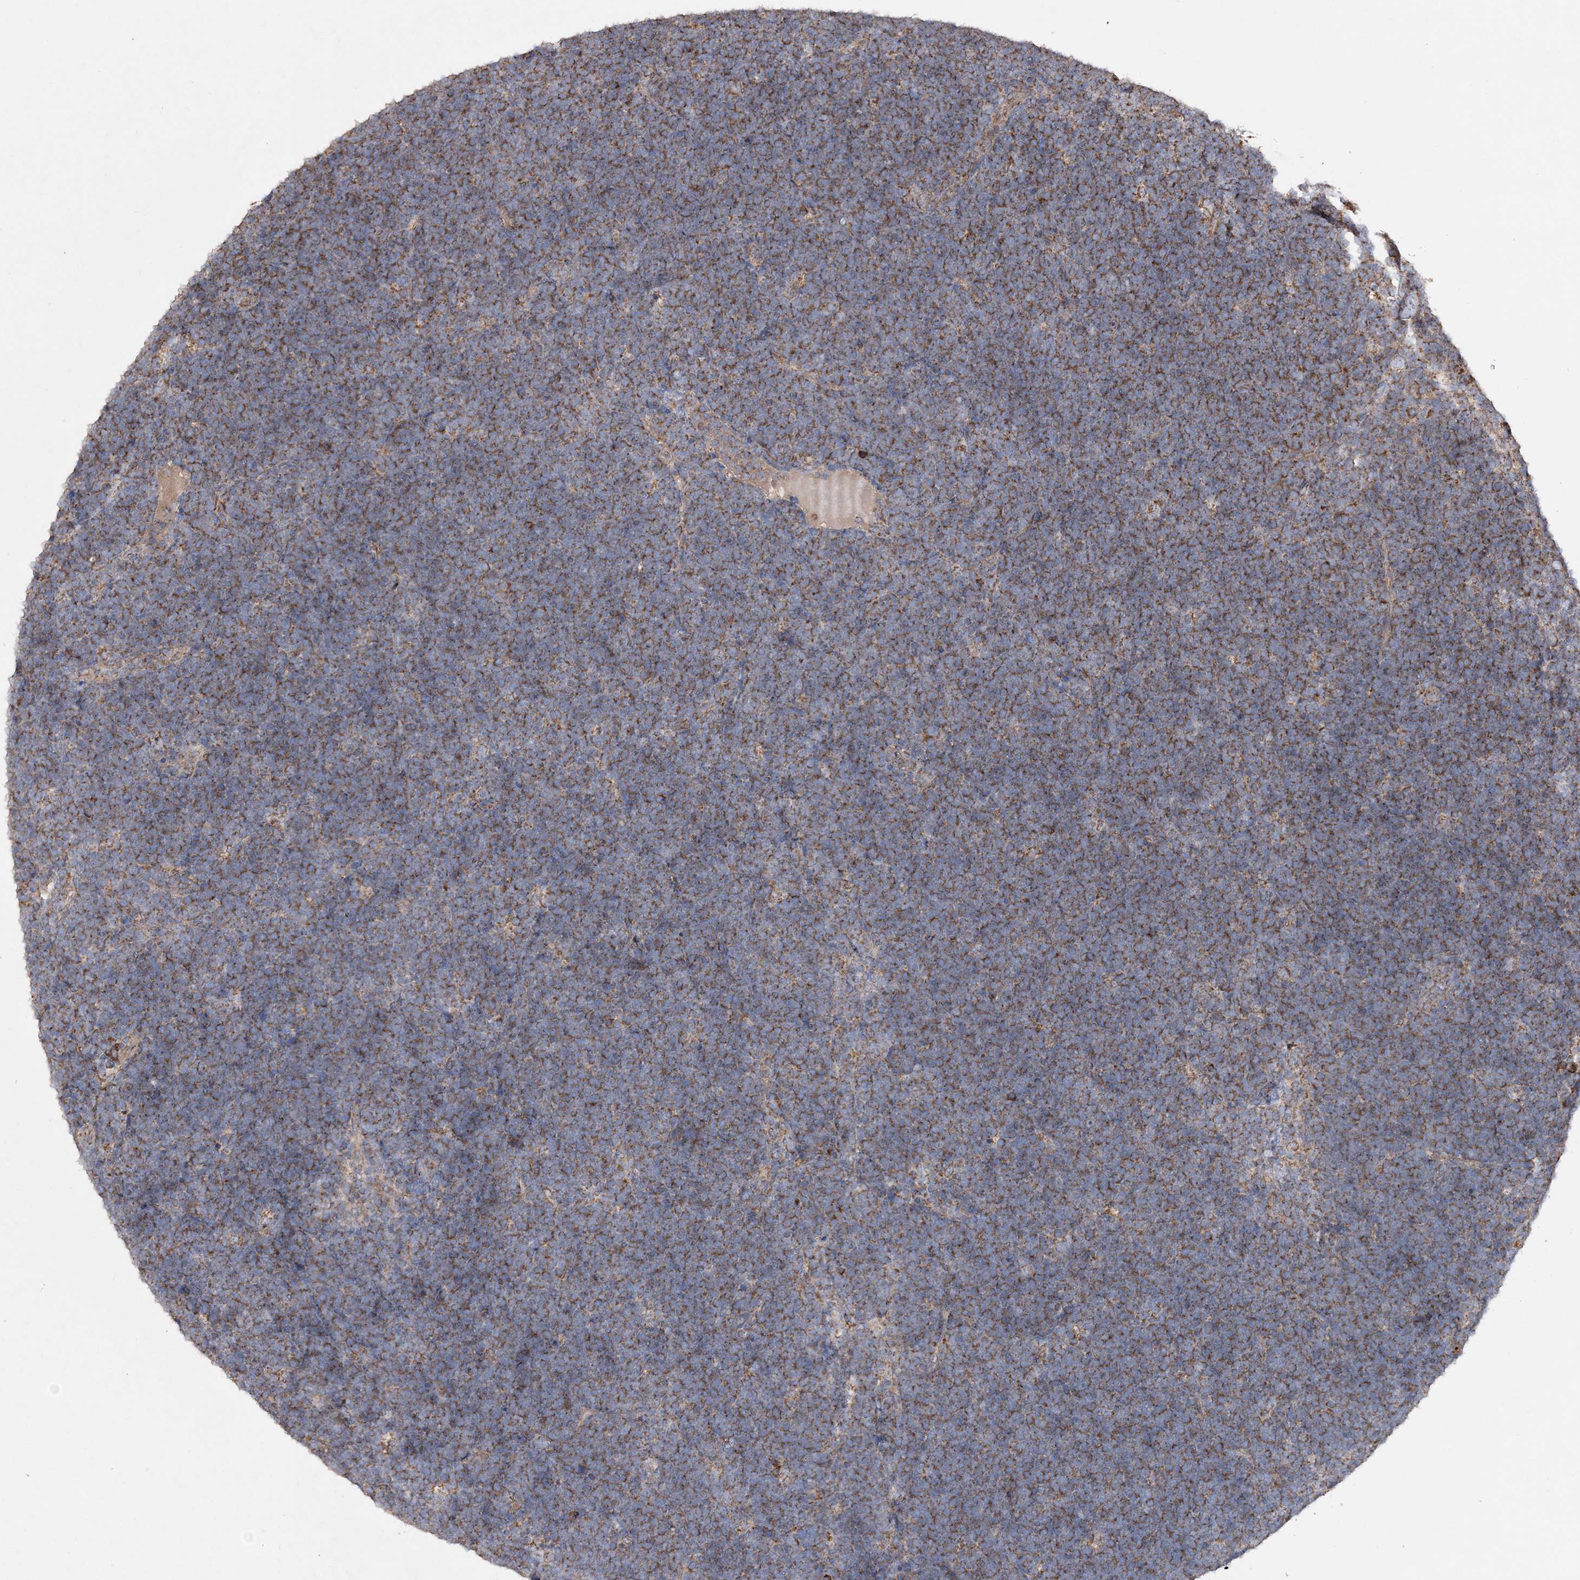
{"staining": {"intensity": "moderate", "quantity": ">75%", "location": "cytoplasmic/membranous"}, "tissue": "lymphoma", "cell_type": "Tumor cells", "image_type": "cancer", "snomed": [{"axis": "morphology", "description": "Malignant lymphoma, non-Hodgkin's type, High grade"}, {"axis": "topography", "description": "Lymph node"}], "caption": "The image displays immunohistochemical staining of lymphoma. There is moderate cytoplasmic/membranous expression is present in approximately >75% of tumor cells. The staining is performed using DAB brown chromogen to label protein expression. The nuclei are counter-stained blue using hematoxylin.", "gene": "POC5", "patient": {"sex": "male", "age": 13}}